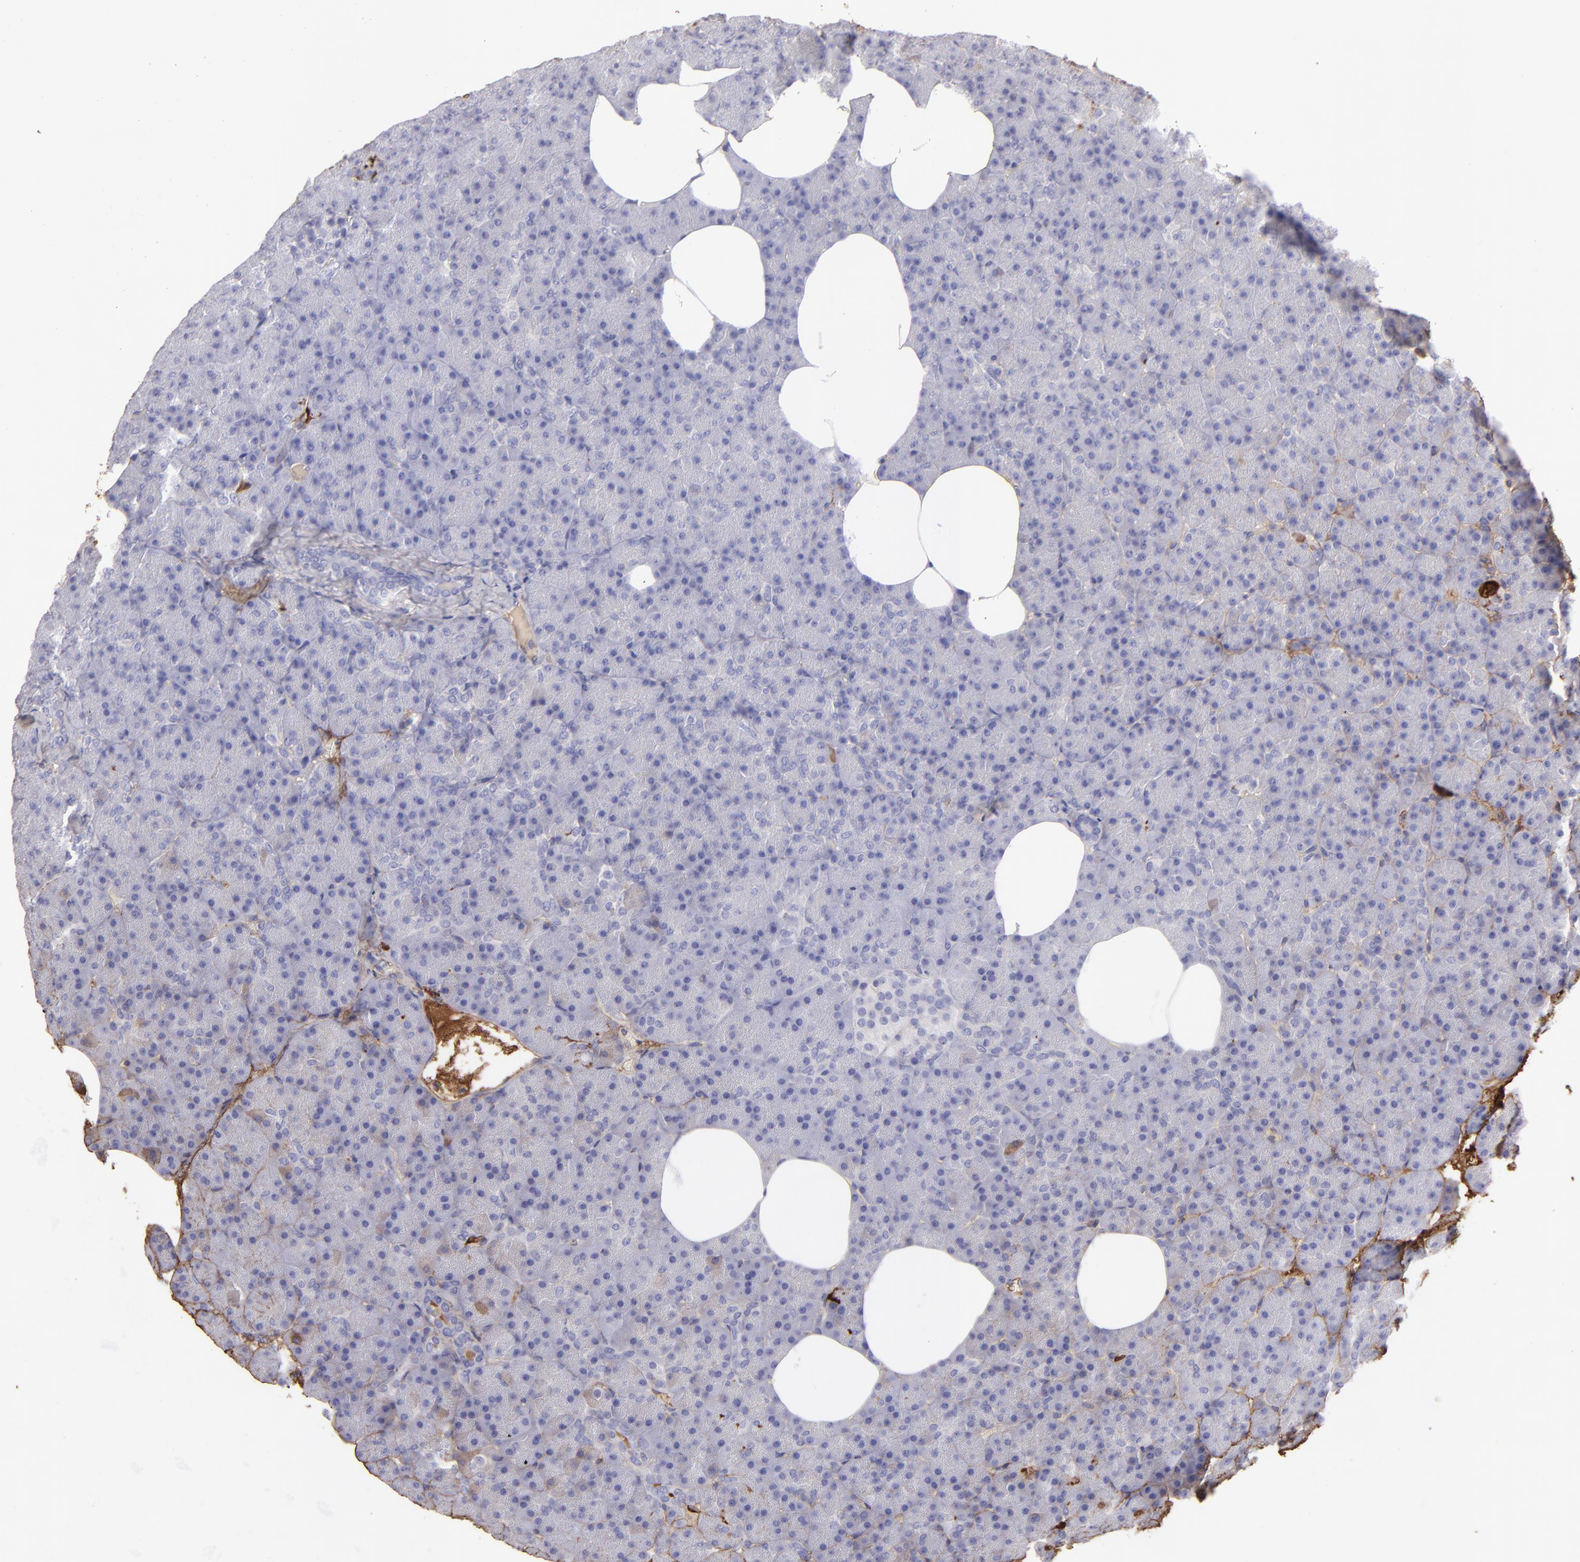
{"staining": {"intensity": "moderate", "quantity": "<25%", "location": "cytoplasmic/membranous"}, "tissue": "pancreas", "cell_type": "Exocrine glandular cells", "image_type": "normal", "snomed": [{"axis": "morphology", "description": "Normal tissue, NOS"}, {"axis": "topography", "description": "Pancreas"}], "caption": "DAB (3,3'-diaminobenzidine) immunohistochemical staining of normal pancreas displays moderate cytoplasmic/membranous protein staining in about <25% of exocrine glandular cells.", "gene": "FGB", "patient": {"sex": "female", "age": 35}}